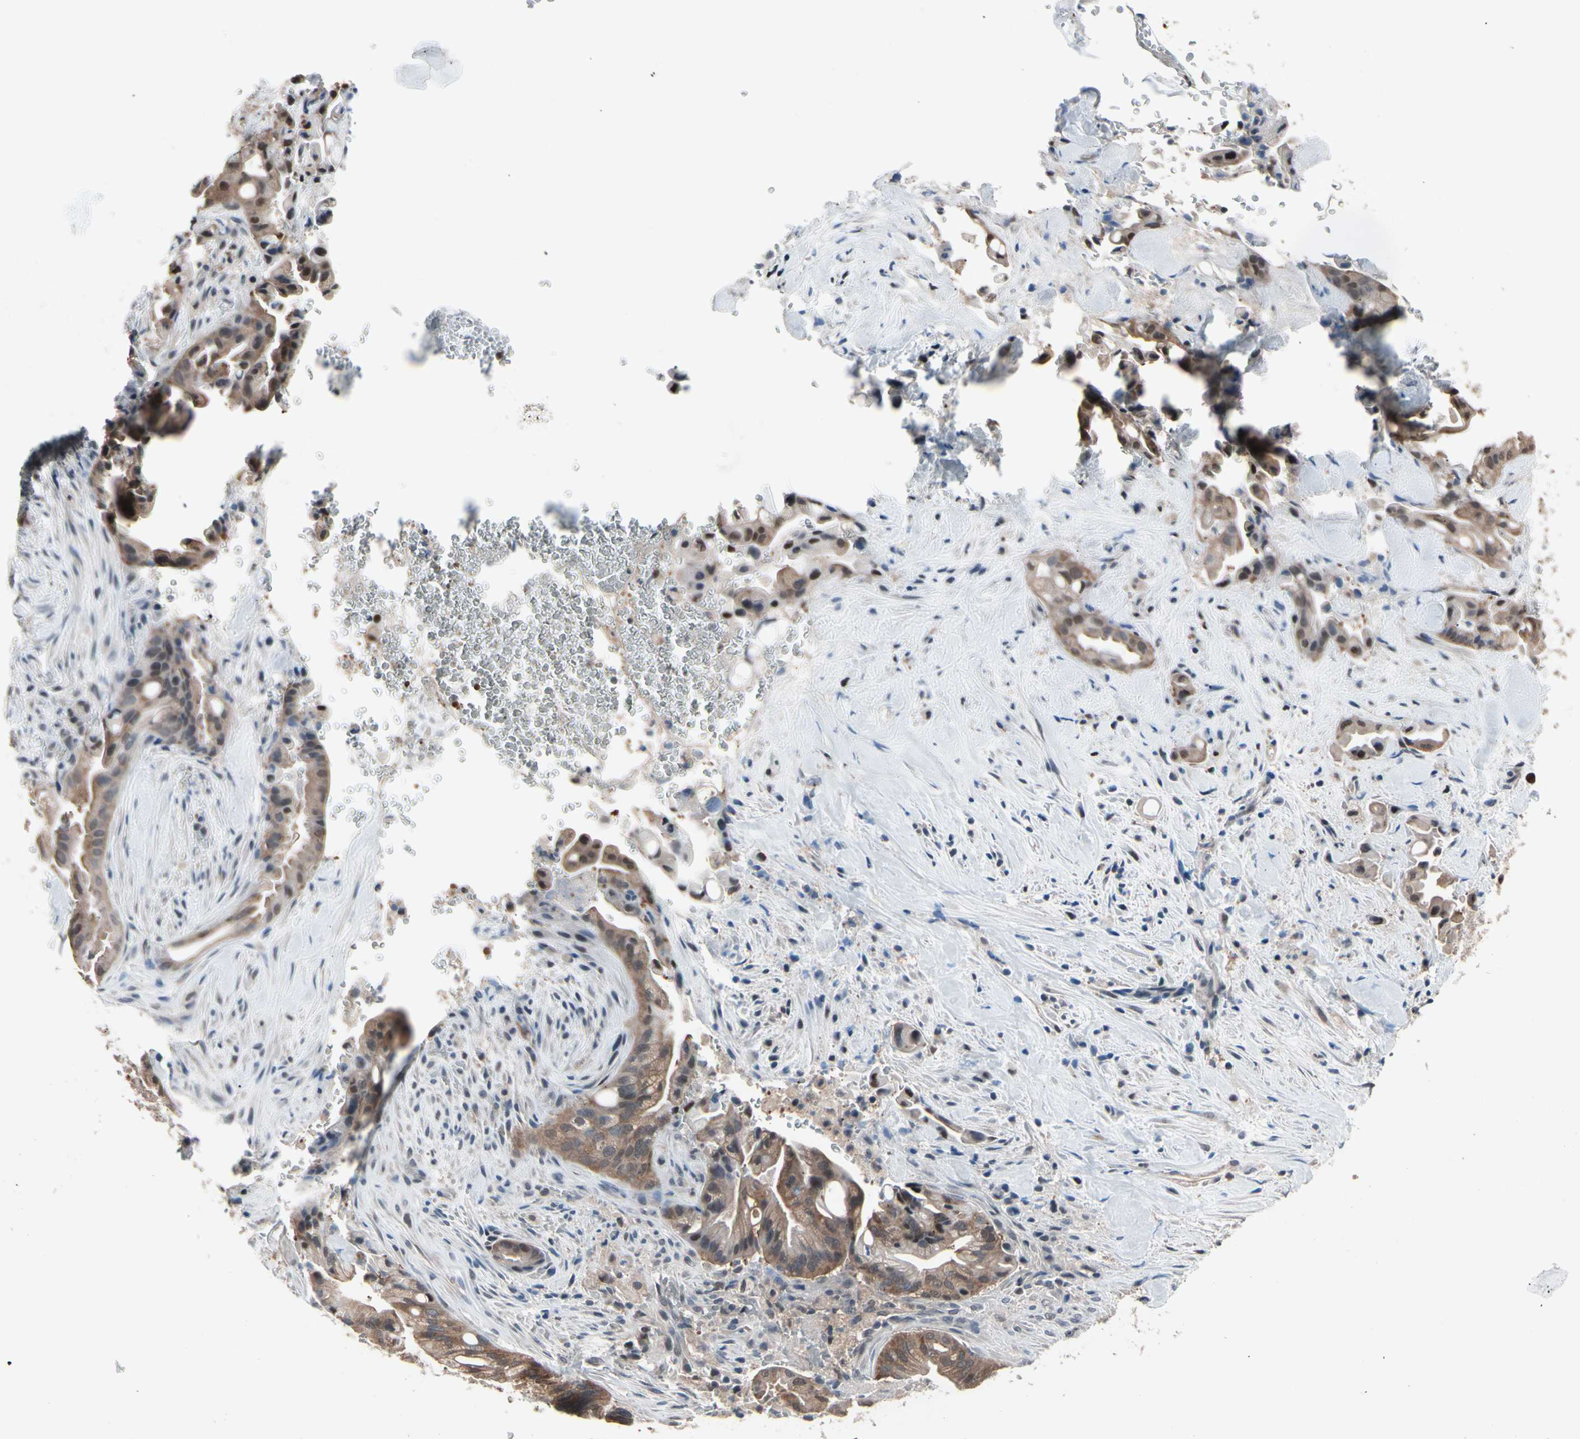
{"staining": {"intensity": "moderate", "quantity": ">75%", "location": "cytoplasmic/membranous,nuclear"}, "tissue": "liver cancer", "cell_type": "Tumor cells", "image_type": "cancer", "snomed": [{"axis": "morphology", "description": "Cholangiocarcinoma"}, {"axis": "topography", "description": "Liver"}], "caption": "Liver cholangiocarcinoma stained for a protein reveals moderate cytoplasmic/membranous and nuclear positivity in tumor cells. The protein is stained brown, and the nuclei are stained in blue (DAB (3,3'-diaminobenzidine) IHC with brightfield microscopy, high magnification).", "gene": "PSMA2", "patient": {"sex": "female", "age": 68}}